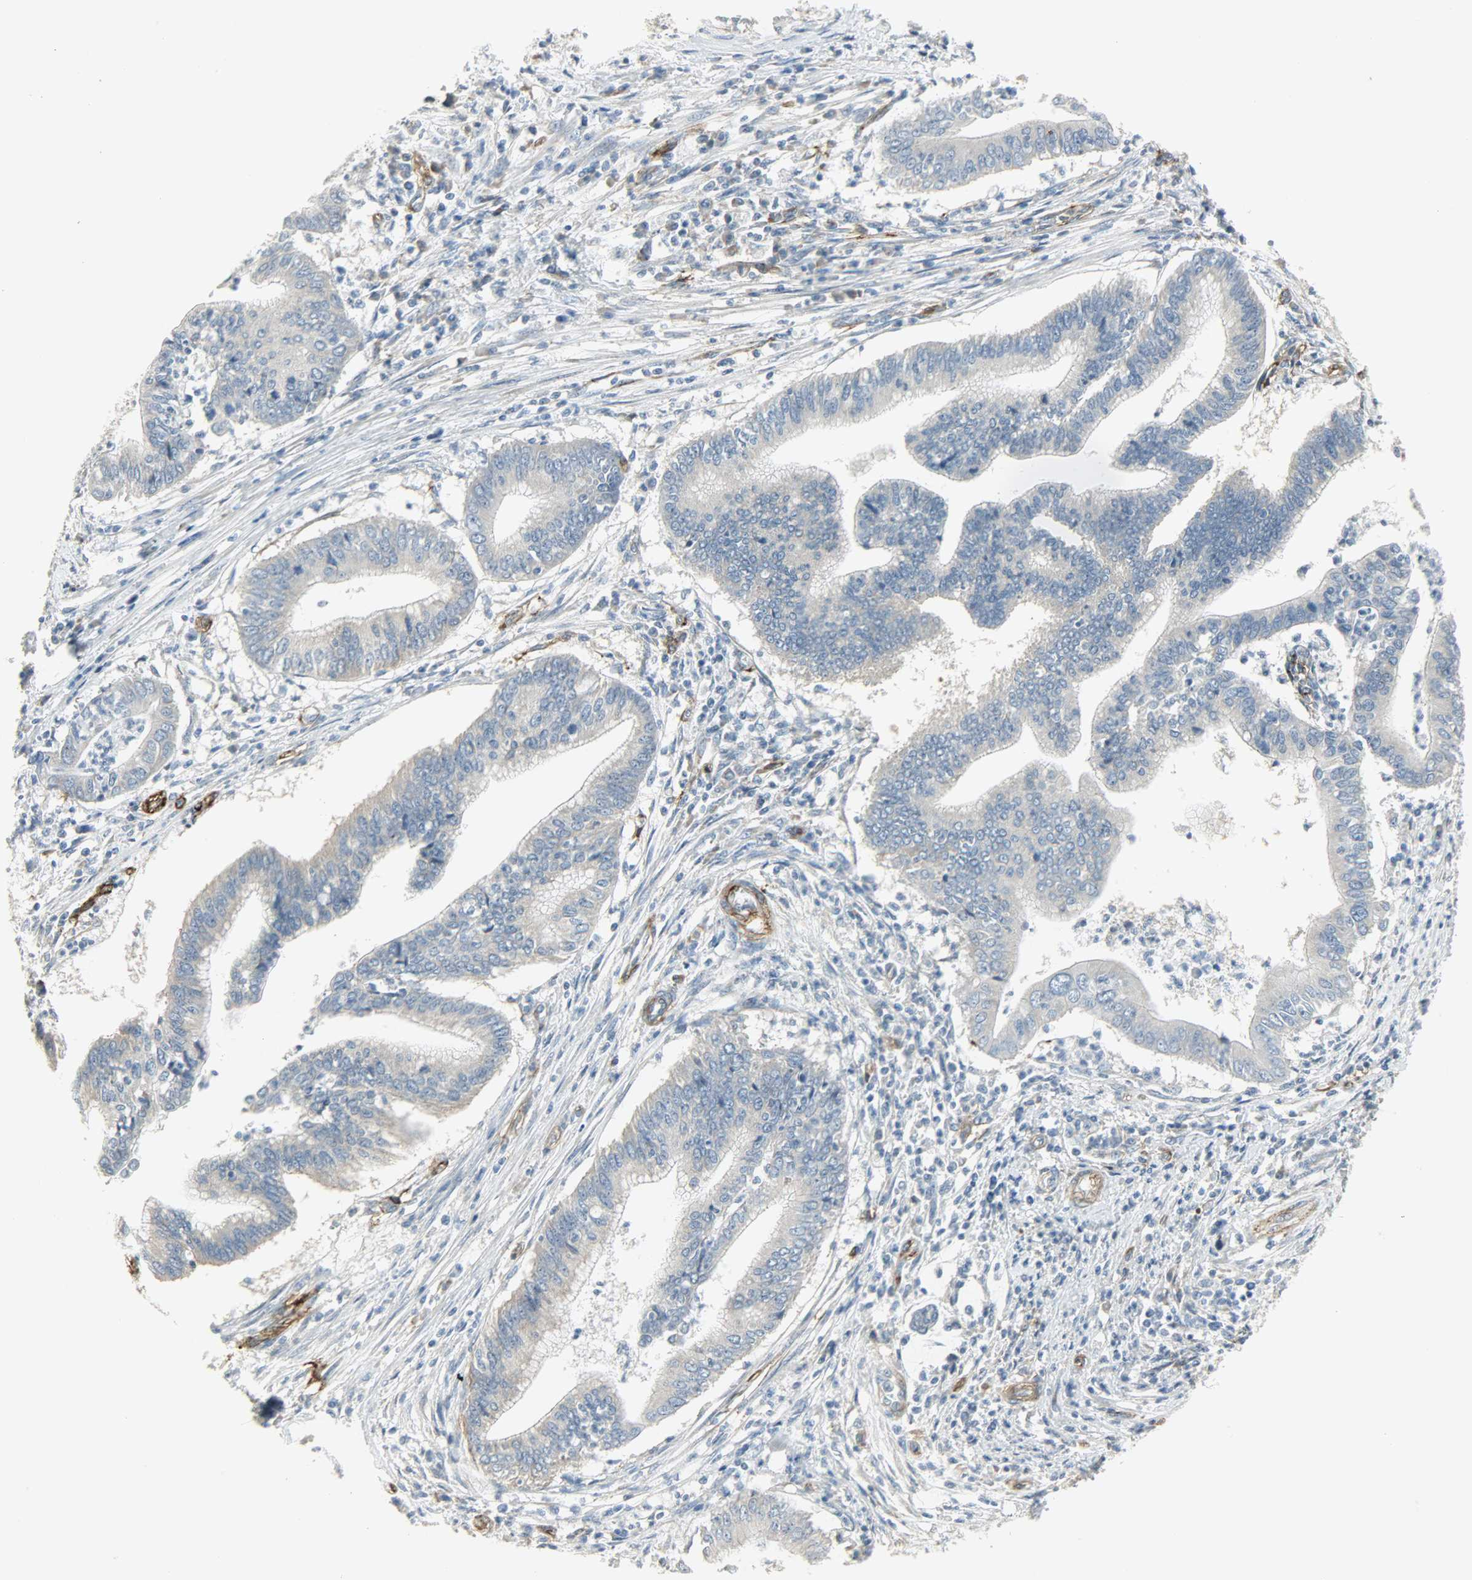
{"staining": {"intensity": "negative", "quantity": "none", "location": "none"}, "tissue": "cervical cancer", "cell_type": "Tumor cells", "image_type": "cancer", "snomed": [{"axis": "morphology", "description": "Adenocarcinoma, NOS"}, {"axis": "topography", "description": "Cervix"}], "caption": "Immunohistochemistry micrograph of cervical cancer (adenocarcinoma) stained for a protein (brown), which reveals no expression in tumor cells.", "gene": "ENPEP", "patient": {"sex": "female", "age": 36}}